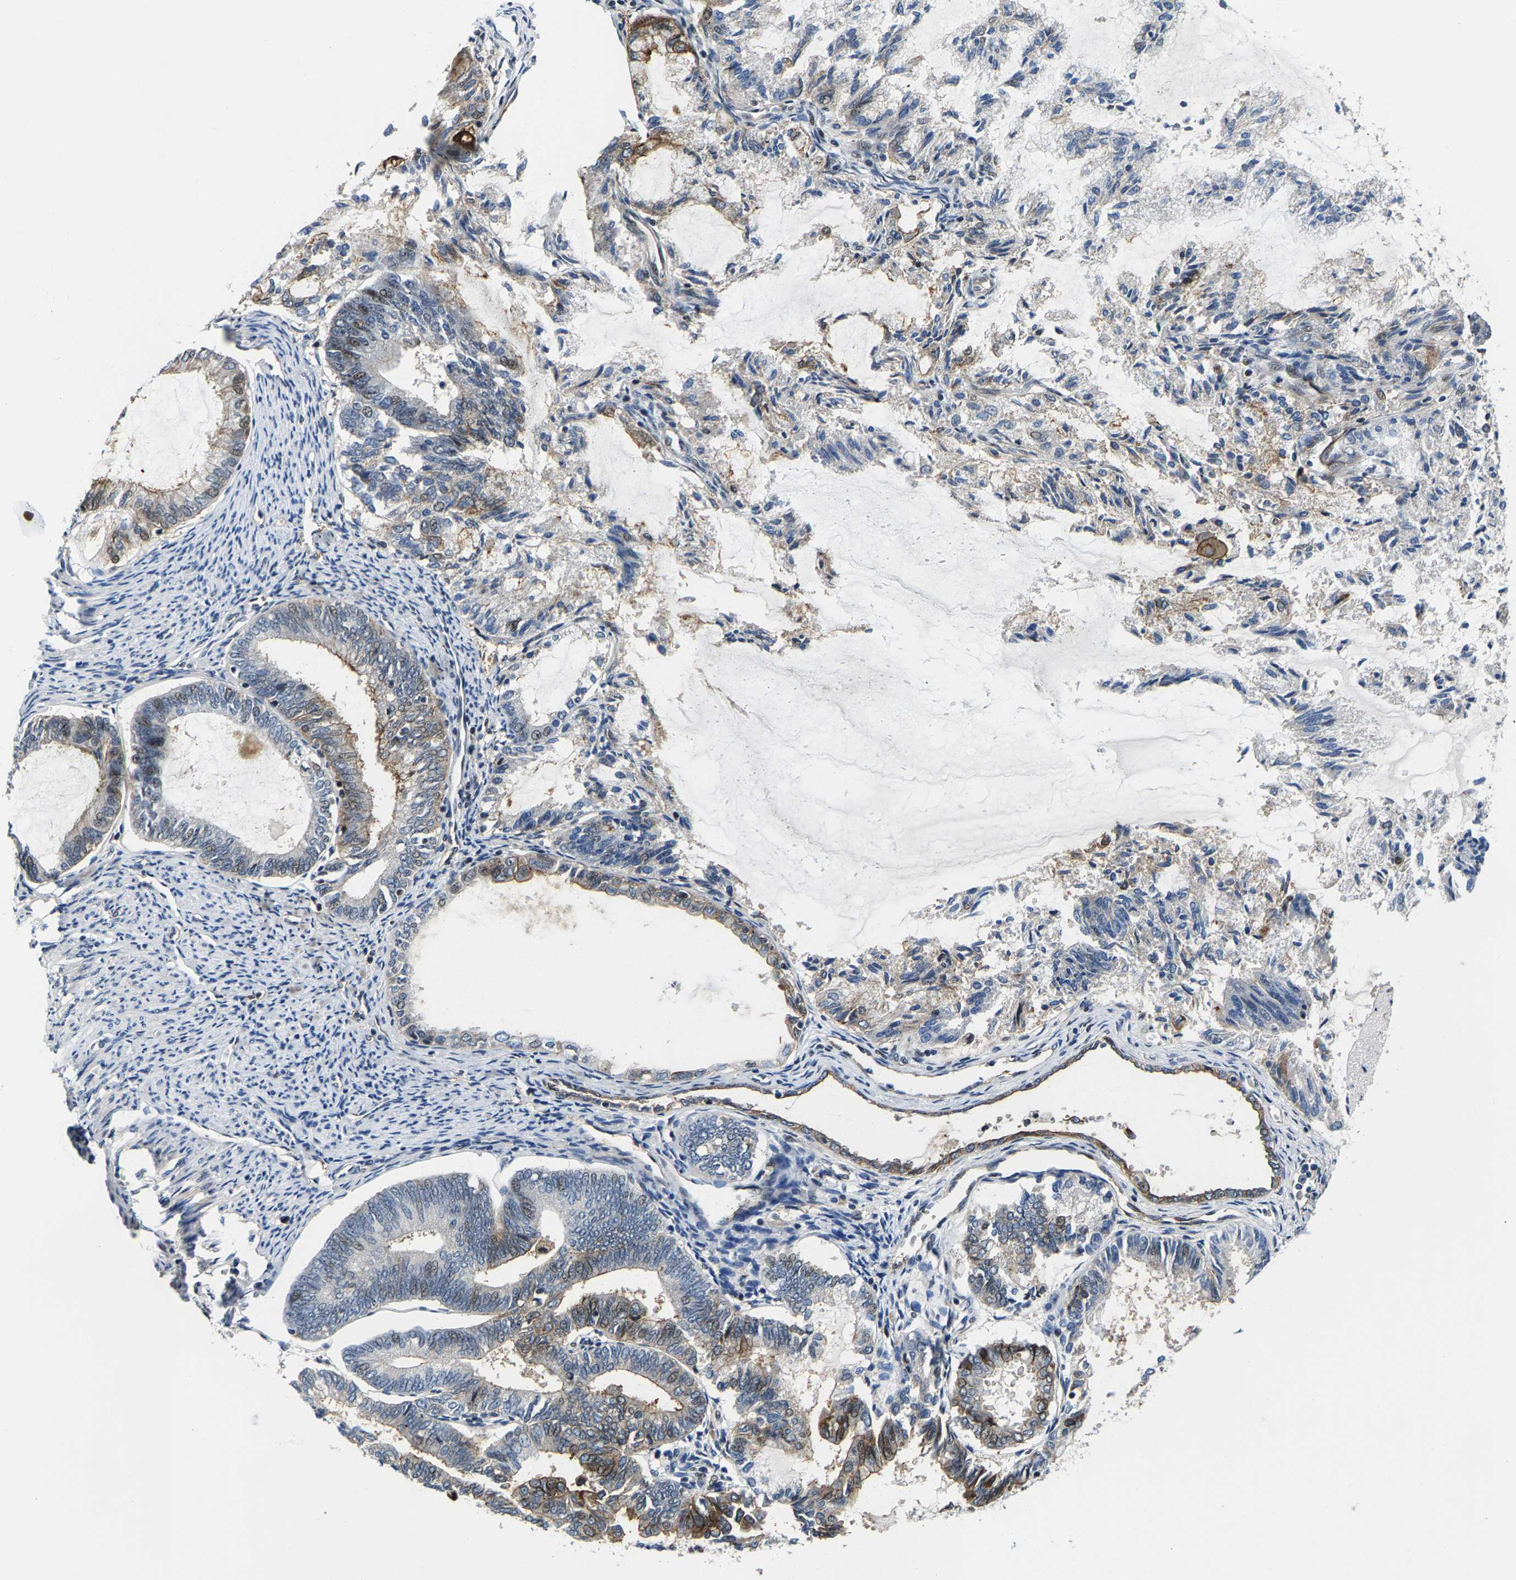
{"staining": {"intensity": "moderate", "quantity": "<25%", "location": "cytoplasmic/membranous"}, "tissue": "endometrial cancer", "cell_type": "Tumor cells", "image_type": "cancer", "snomed": [{"axis": "morphology", "description": "Adenocarcinoma, NOS"}, {"axis": "topography", "description": "Endometrium"}], "caption": "A brown stain shows moderate cytoplasmic/membranous staining of a protein in human endometrial adenocarcinoma tumor cells.", "gene": "GTPBP10", "patient": {"sex": "female", "age": 86}}